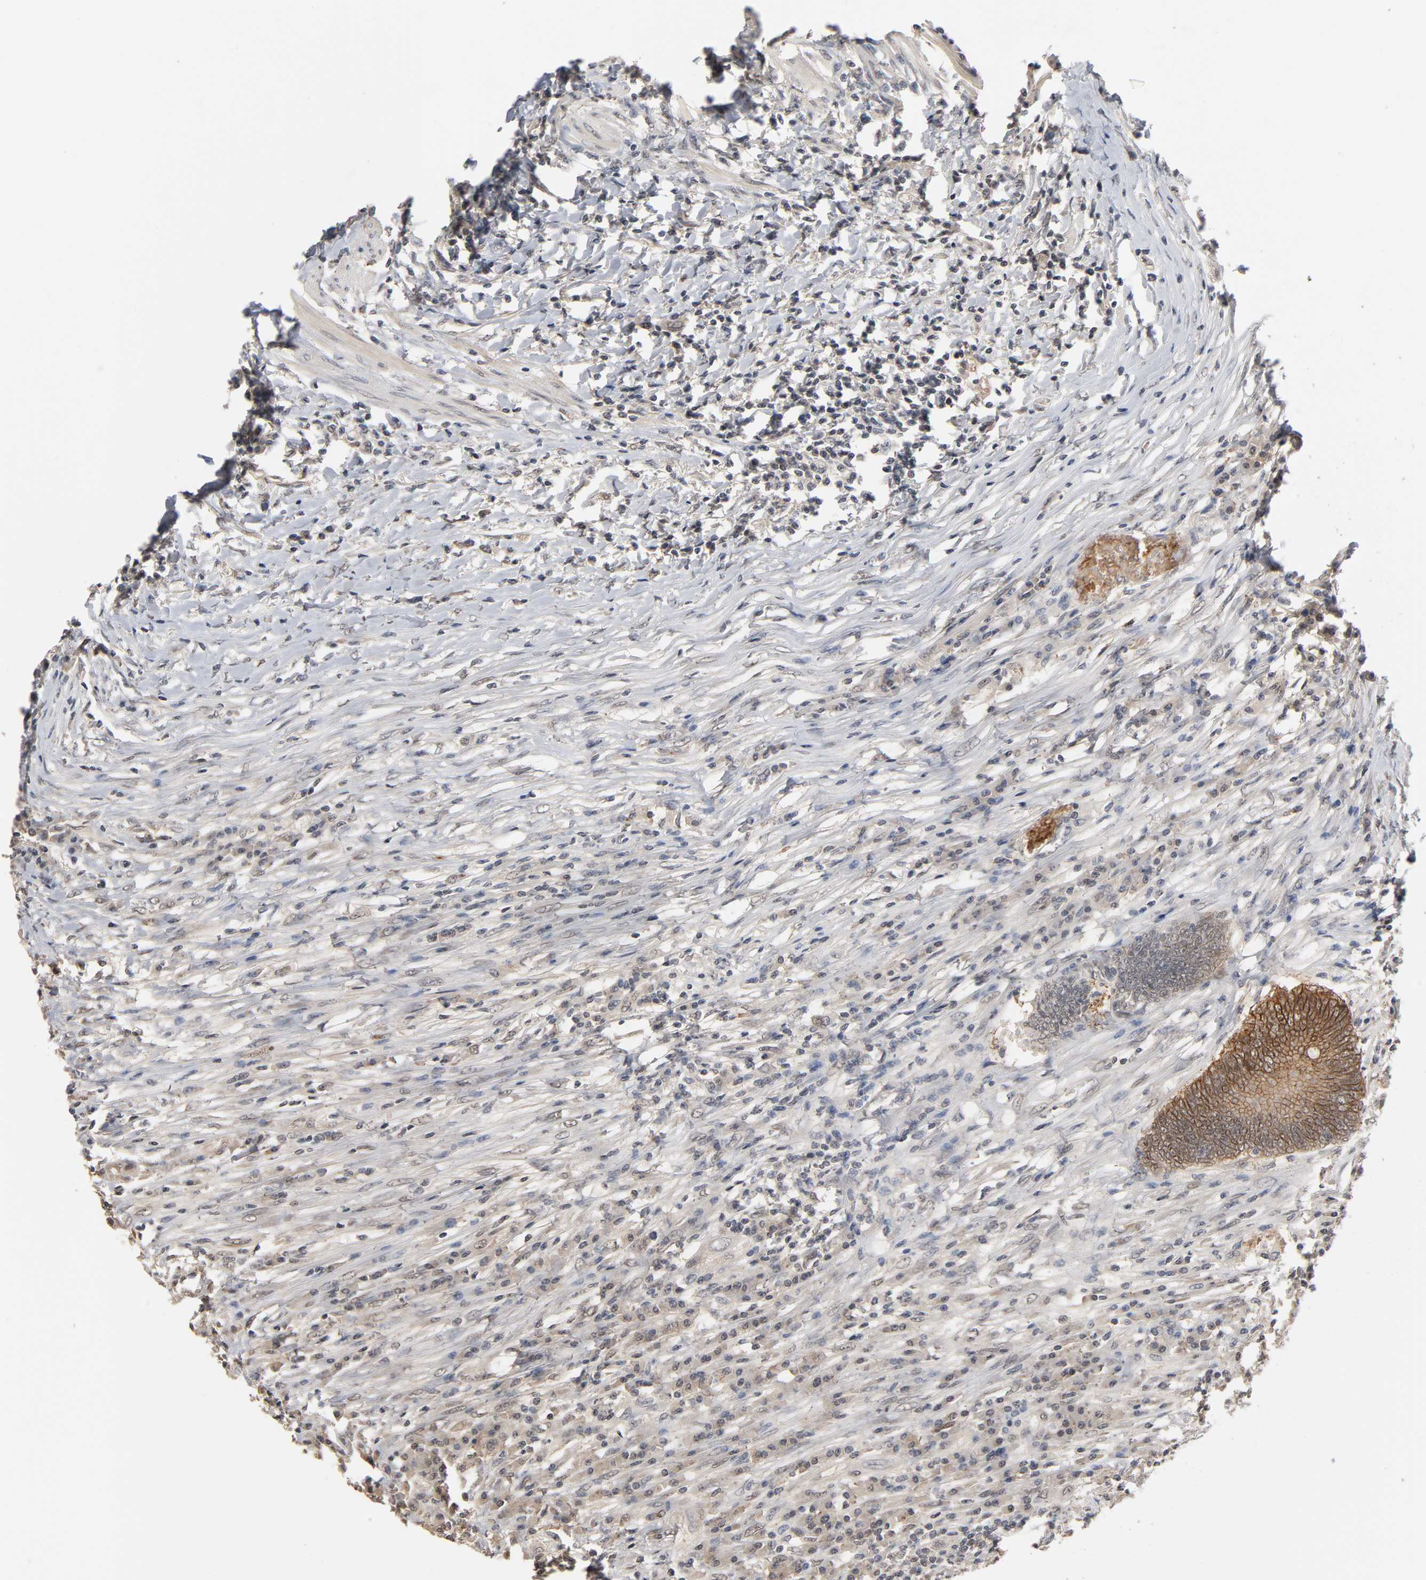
{"staining": {"intensity": "moderate", "quantity": "25%-75%", "location": "cytoplasmic/membranous"}, "tissue": "colorectal cancer", "cell_type": "Tumor cells", "image_type": "cancer", "snomed": [{"axis": "morphology", "description": "Adenocarcinoma, NOS"}, {"axis": "topography", "description": "Colon"}], "caption": "A medium amount of moderate cytoplasmic/membranous expression is seen in approximately 25%-75% of tumor cells in colorectal adenocarcinoma tissue.", "gene": "HTR1E", "patient": {"sex": "female", "age": 78}}